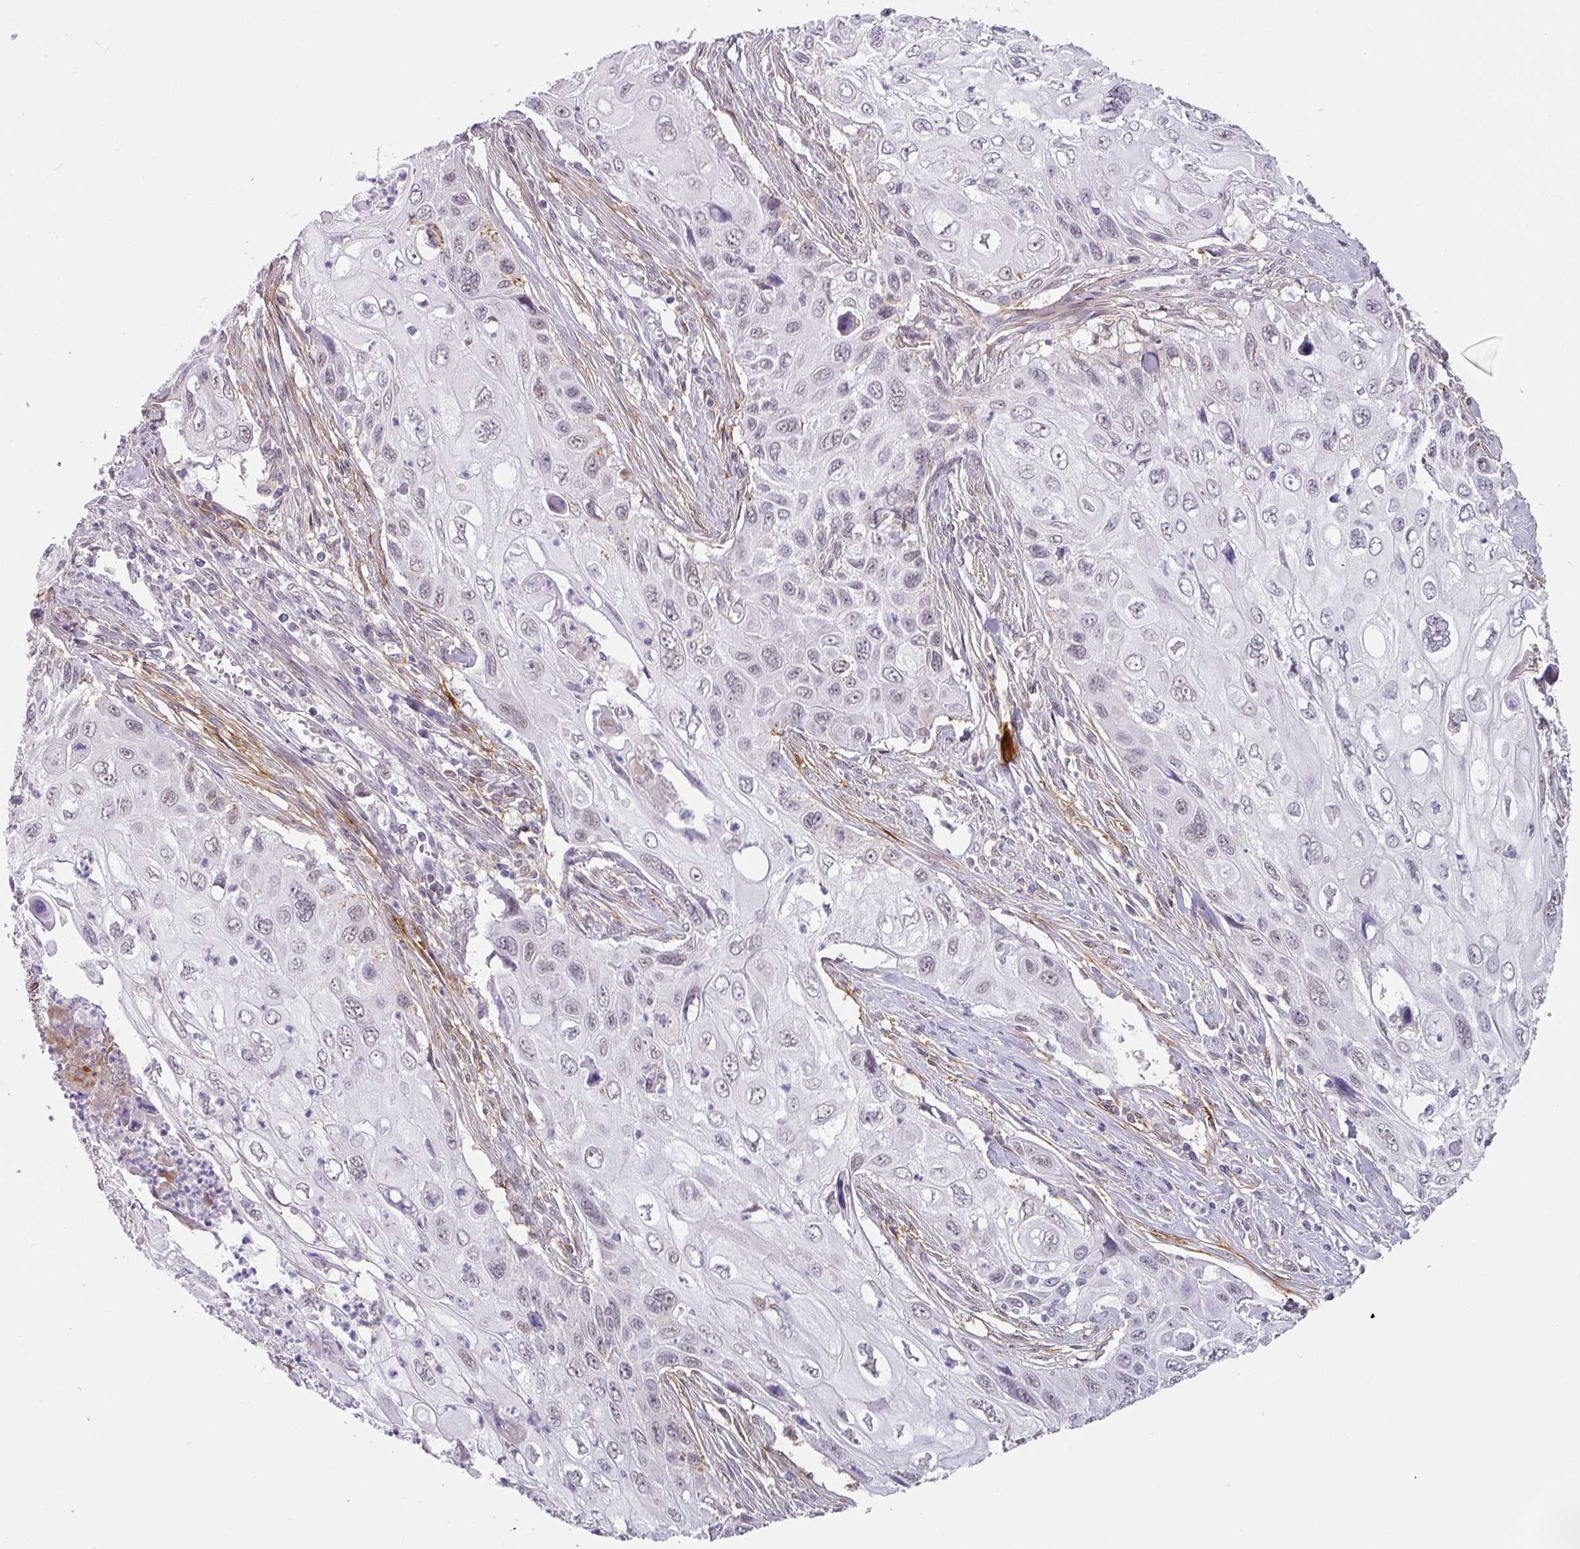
{"staining": {"intensity": "weak", "quantity": "25%-75%", "location": "nuclear"}, "tissue": "cervical cancer", "cell_type": "Tumor cells", "image_type": "cancer", "snomed": [{"axis": "morphology", "description": "Squamous cell carcinoma, NOS"}, {"axis": "topography", "description": "Cervix"}], "caption": "Weak nuclear expression for a protein is seen in about 25%-75% of tumor cells of squamous cell carcinoma (cervical) using IHC.", "gene": "C1QB", "patient": {"sex": "female", "age": 70}}